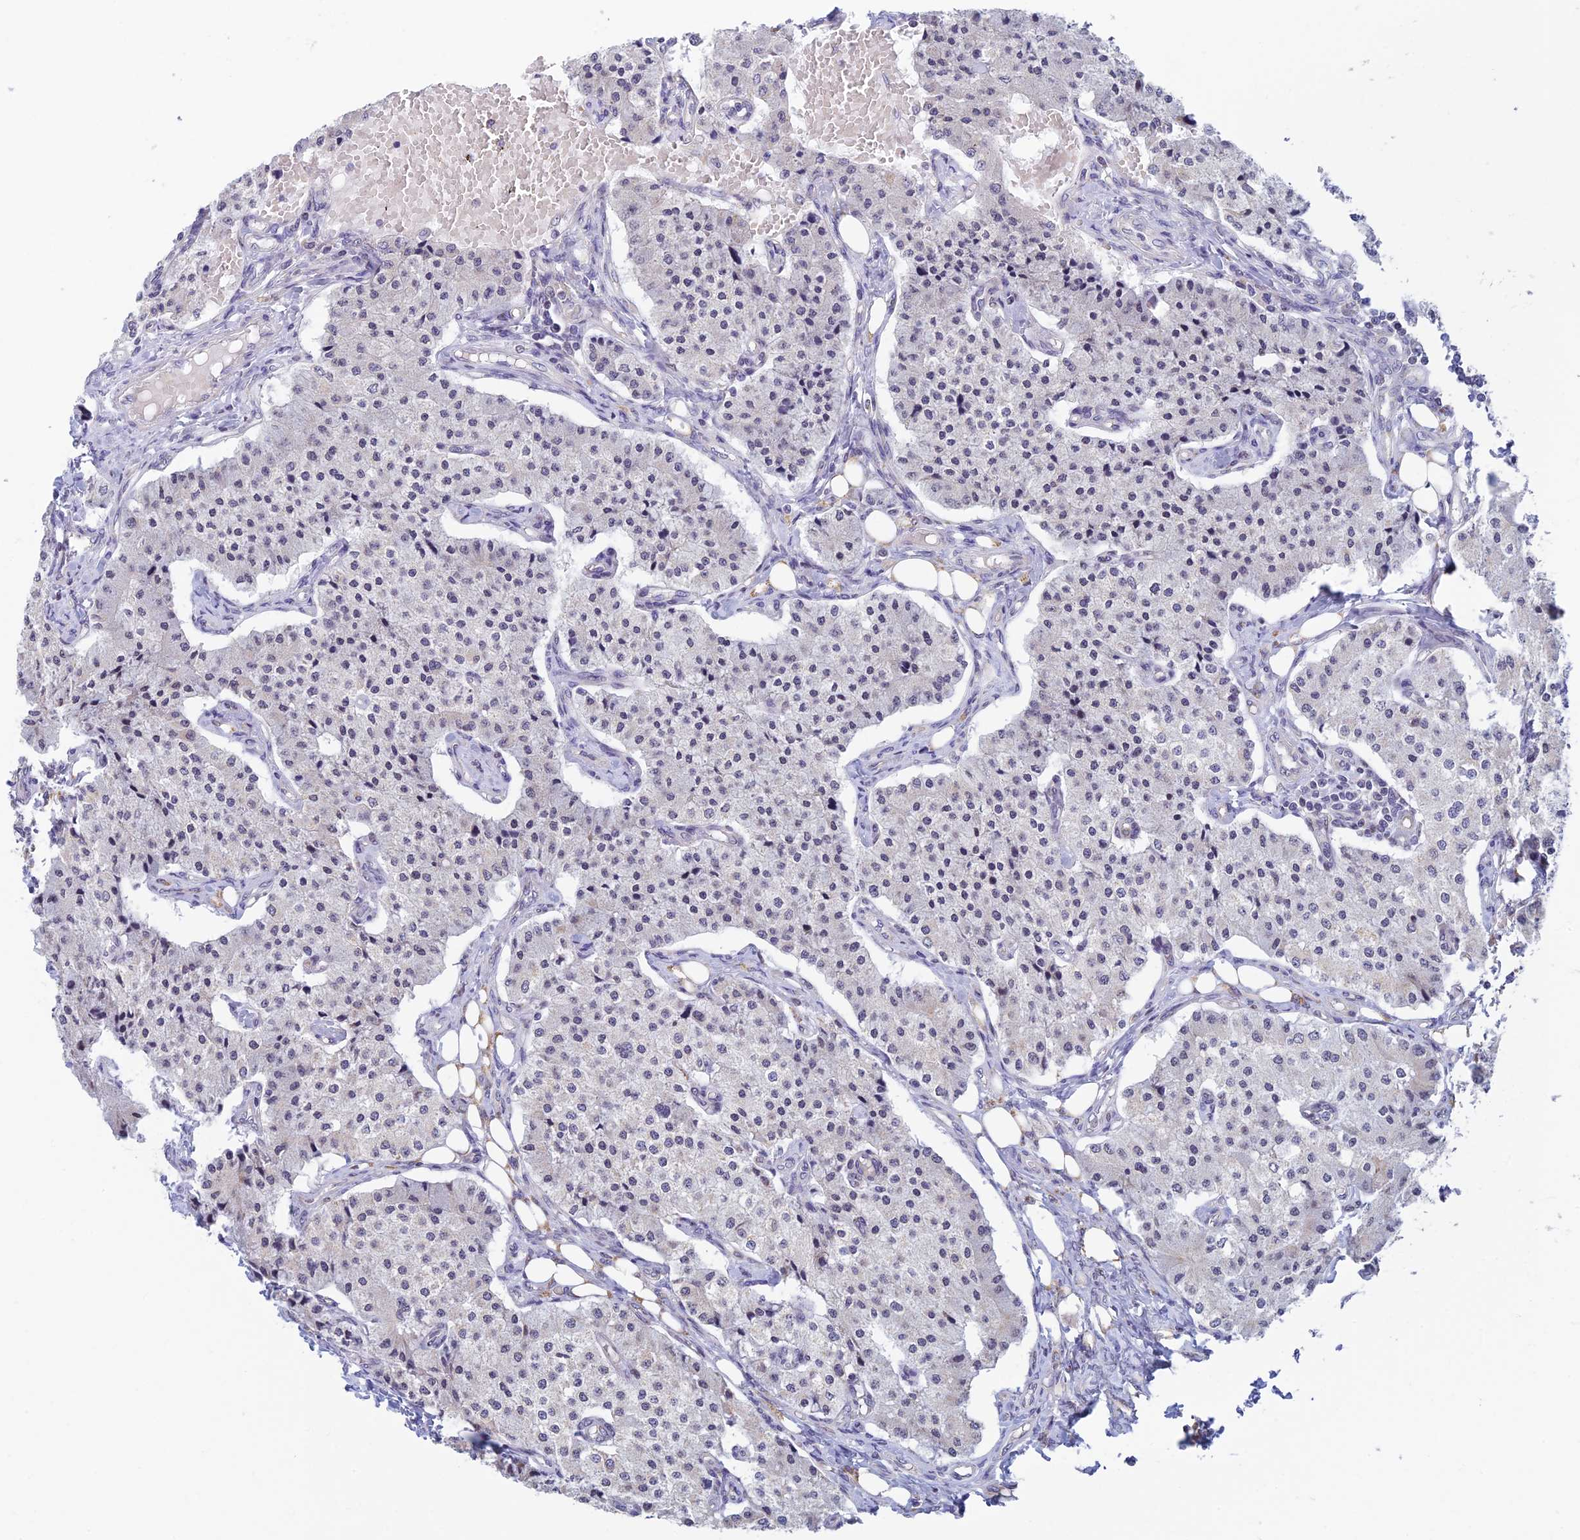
{"staining": {"intensity": "negative", "quantity": "none", "location": "none"}, "tissue": "carcinoid", "cell_type": "Tumor cells", "image_type": "cancer", "snomed": [{"axis": "morphology", "description": "Carcinoid, malignant, NOS"}, {"axis": "topography", "description": "Colon"}], "caption": "A histopathology image of human carcinoid (malignant) is negative for staining in tumor cells.", "gene": "REXO5", "patient": {"sex": "female", "age": 52}}